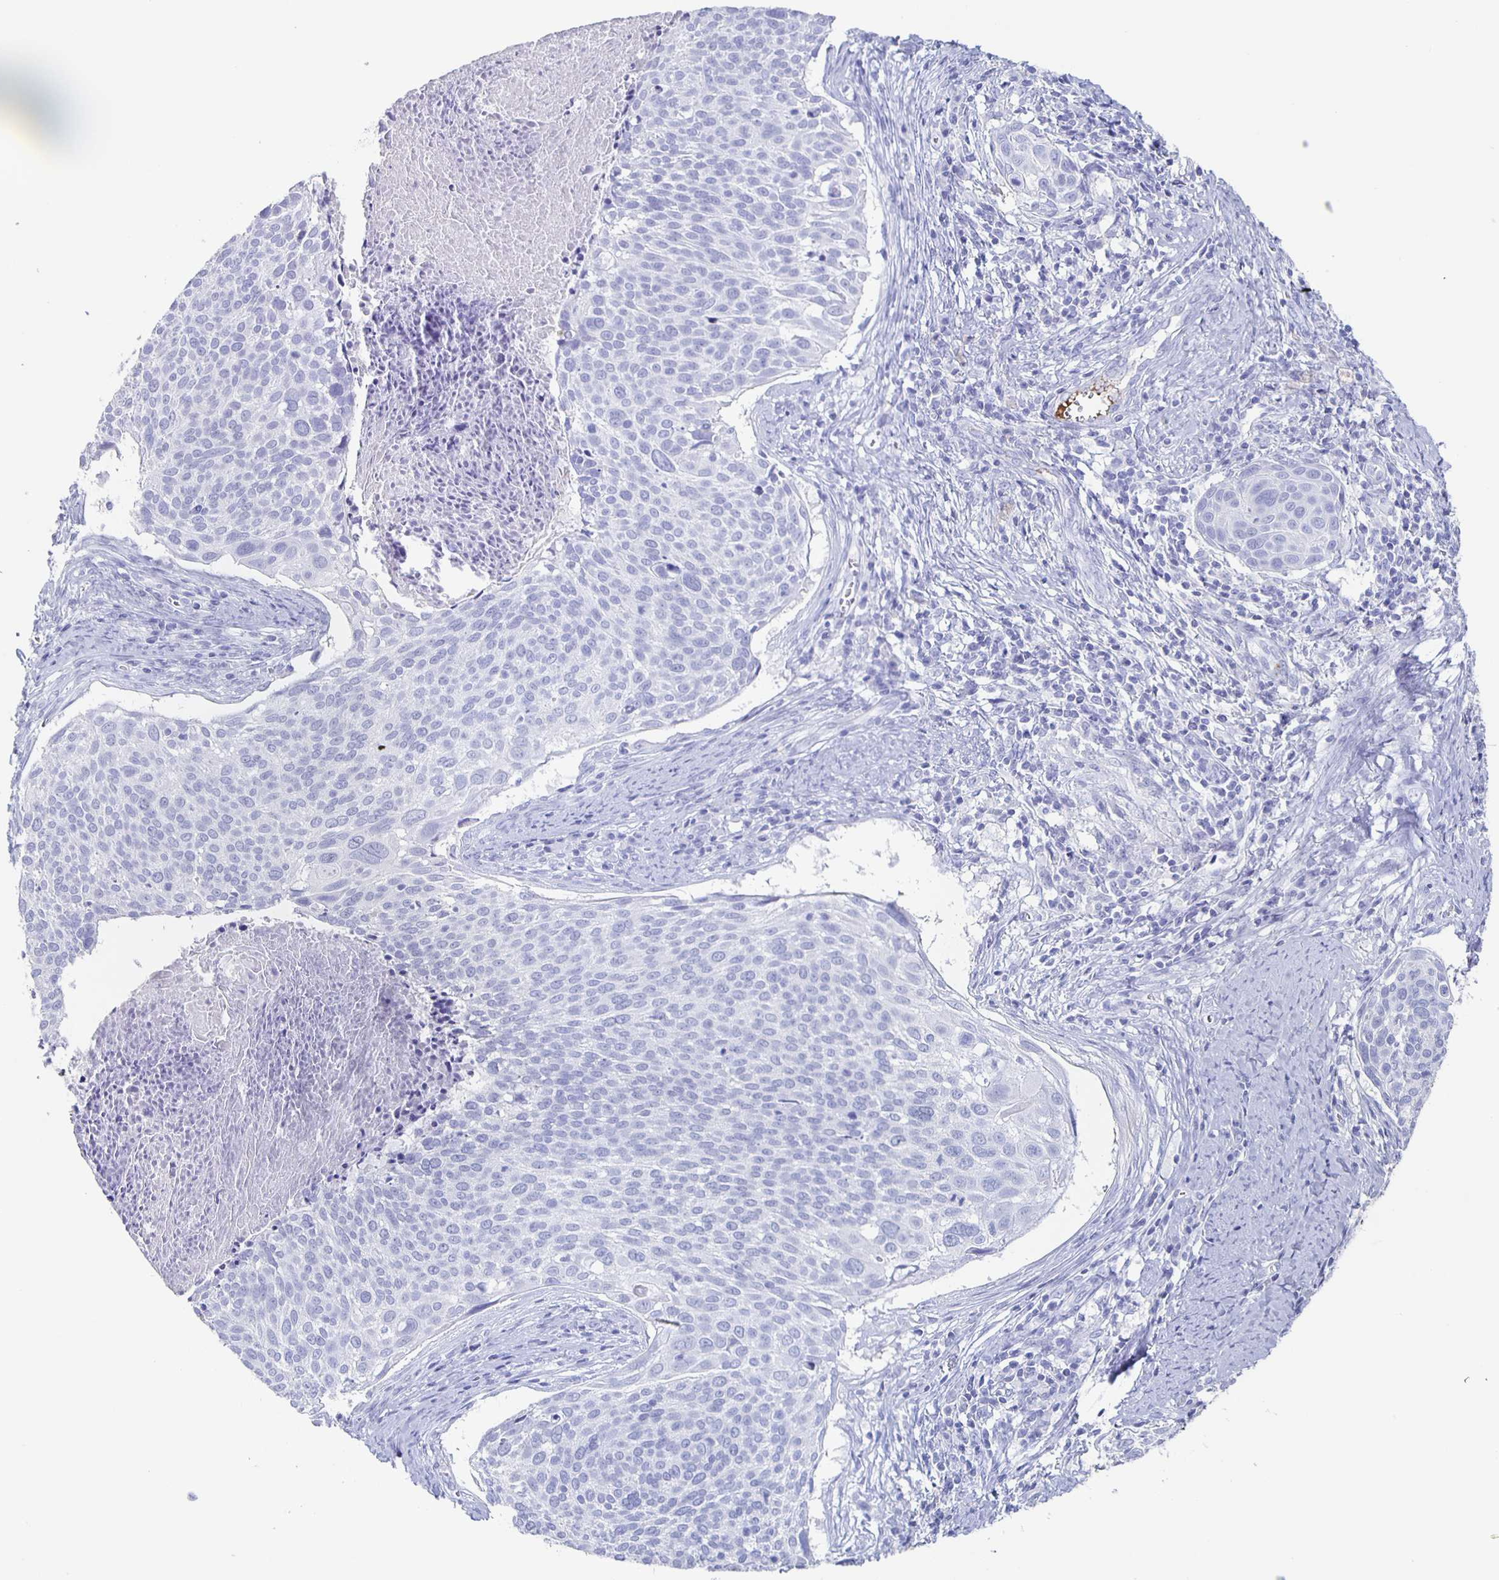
{"staining": {"intensity": "negative", "quantity": "none", "location": "none"}, "tissue": "cervical cancer", "cell_type": "Tumor cells", "image_type": "cancer", "snomed": [{"axis": "morphology", "description": "Squamous cell carcinoma, NOS"}, {"axis": "topography", "description": "Cervix"}], "caption": "The immunohistochemistry micrograph has no significant staining in tumor cells of cervical squamous cell carcinoma tissue.", "gene": "FGA", "patient": {"sex": "female", "age": 39}}